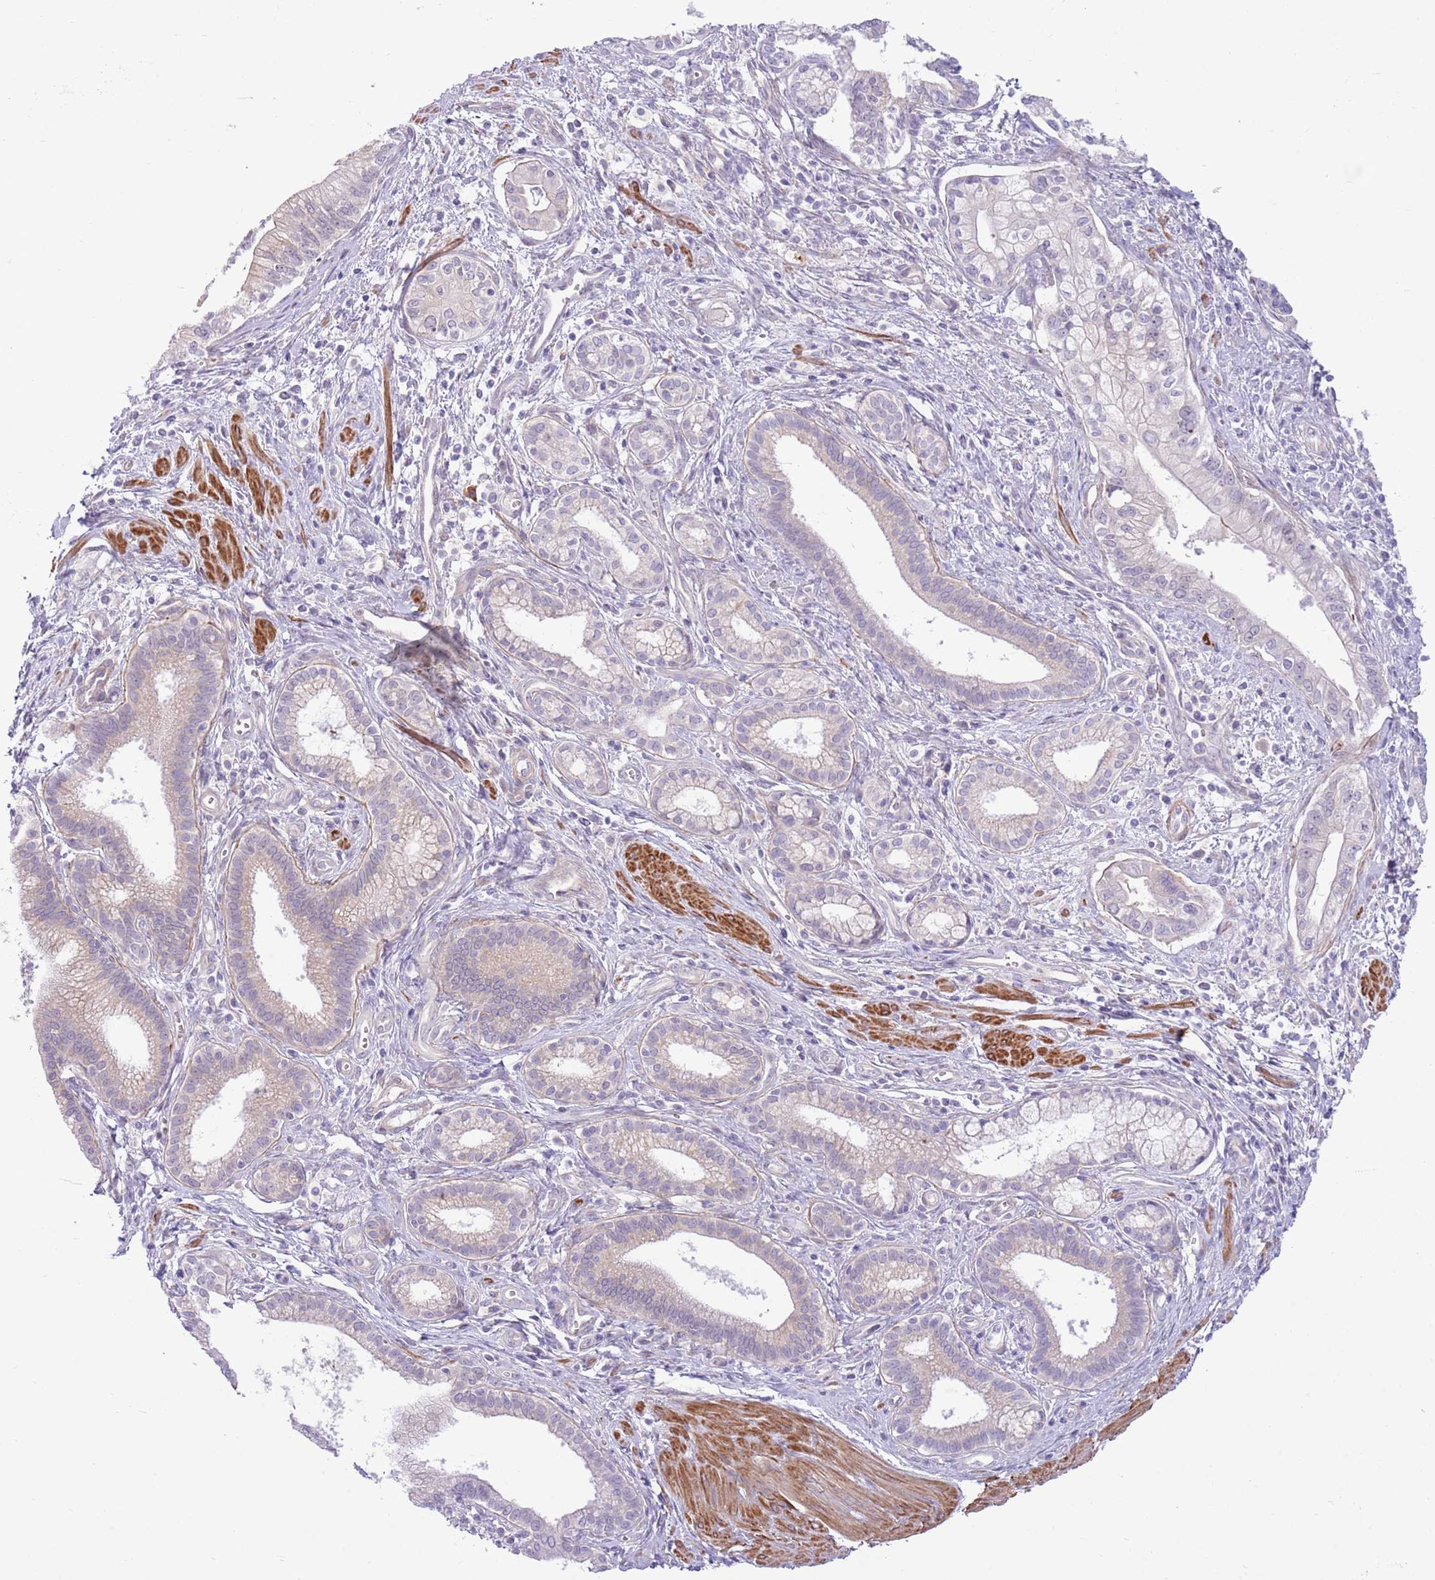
{"staining": {"intensity": "negative", "quantity": "none", "location": "none"}, "tissue": "pancreatic cancer", "cell_type": "Tumor cells", "image_type": "cancer", "snomed": [{"axis": "morphology", "description": "Adenocarcinoma, NOS"}, {"axis": "topography", "description": "Pancreas"}], "caption": "An image of pancreatic cancer (adenocarcinoma) stained for a protein reveals no brown staining in tumor cells. (Brightfield microscopy of DAB immunohistochemistry (IHC) at high magnification).", "gene": "ZC4H2", "patient": {"sex": "male", "age": 78}}